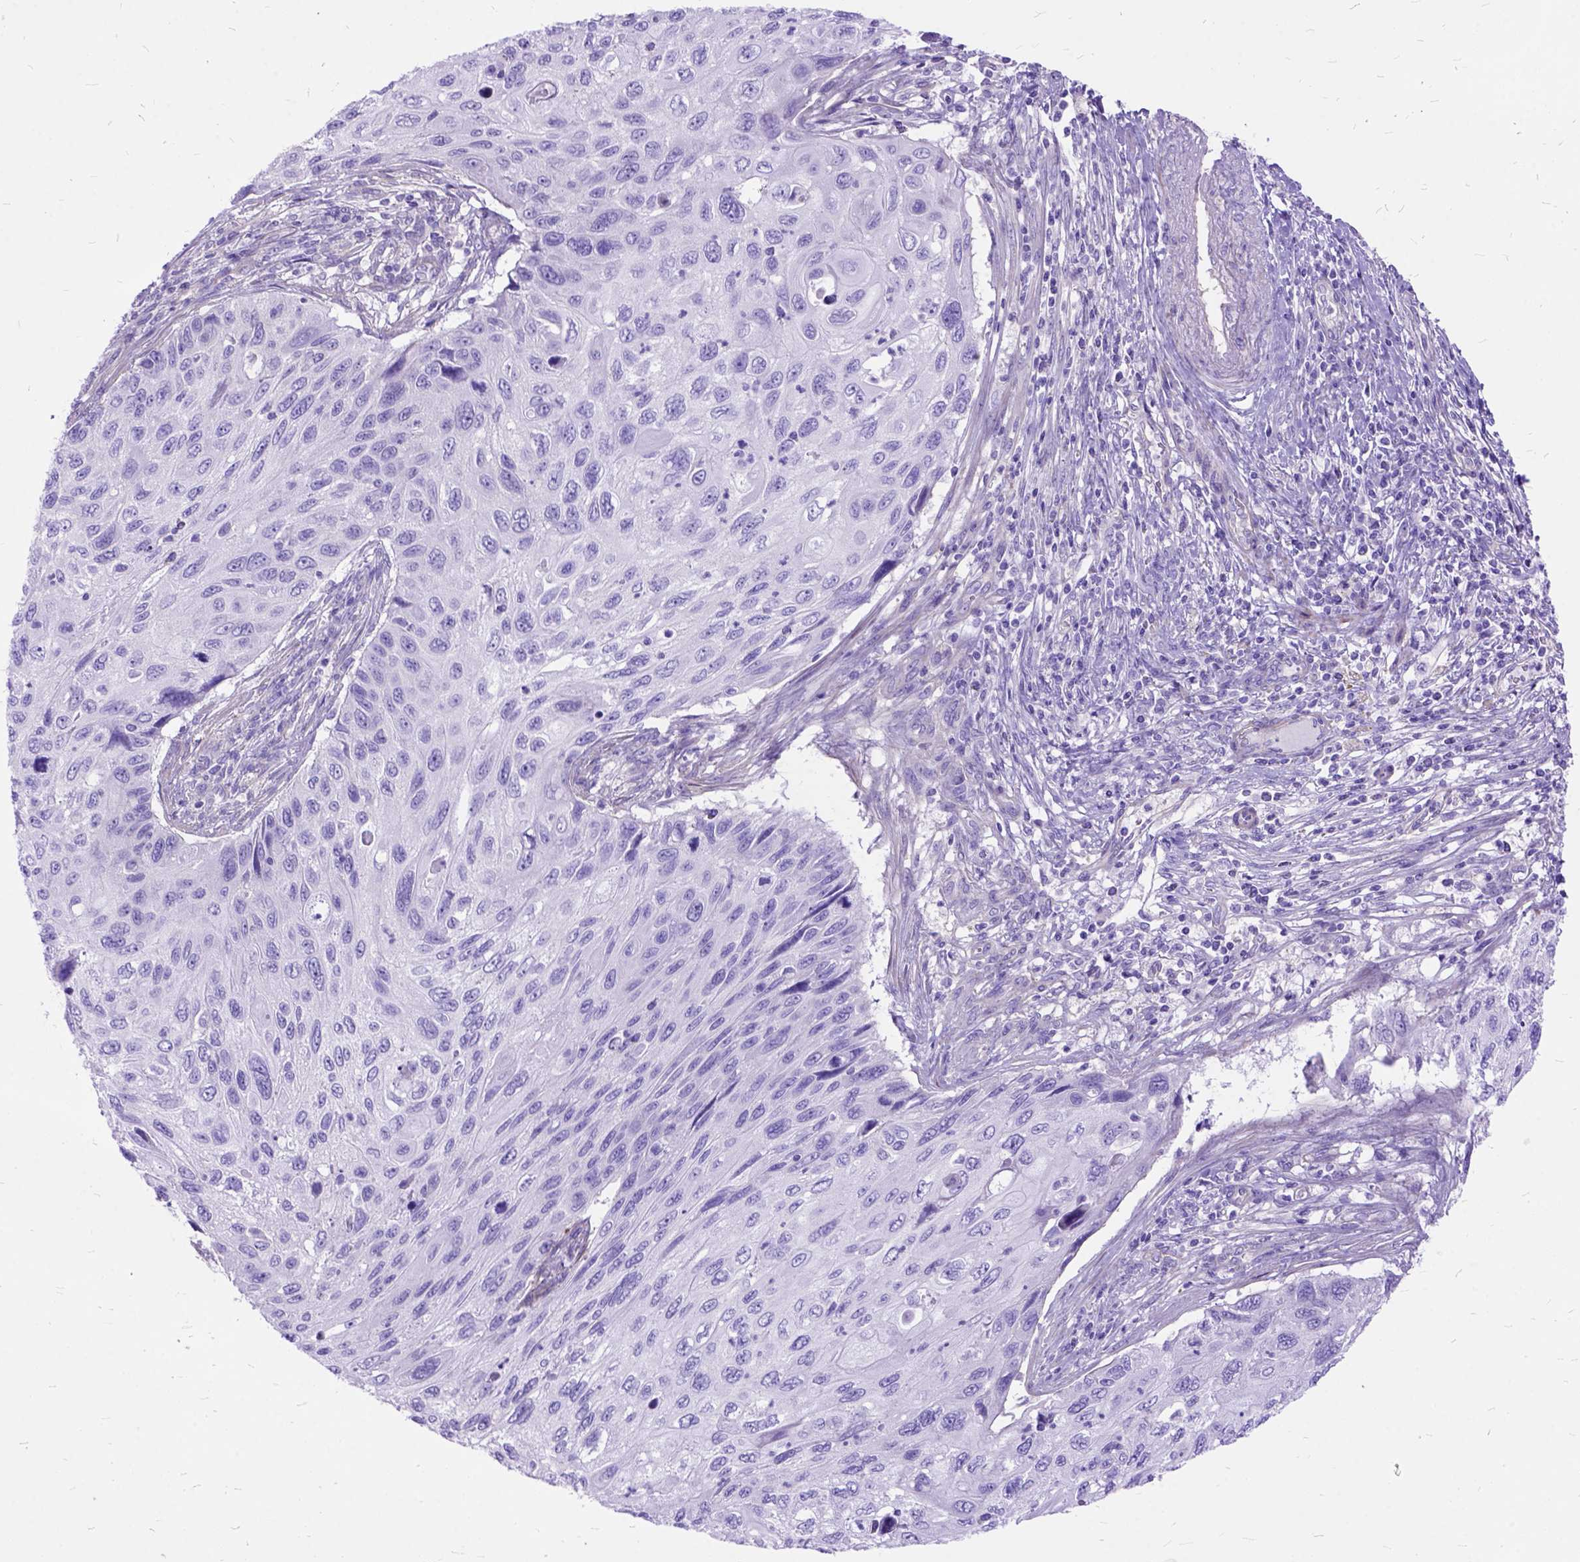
{"staining": {"intensity": "negative", "quantity": "none", "location": "none"}, "tissue": "cervical cancer", "cell_type": "Tumor cells", "image_type": "cancer", "snomed": [{"axis": "morphology", "description": "Squamous cell carcinoma, NOS"}, {"axis": "topography", "description": "Cervix"}], "caption": "This is an immunohistochemistry photomicrograph of human cervical cancer. There is no staining in tumor cells.", "gene": "ARL9", "patient": {"sex": "female", "age": 70}}